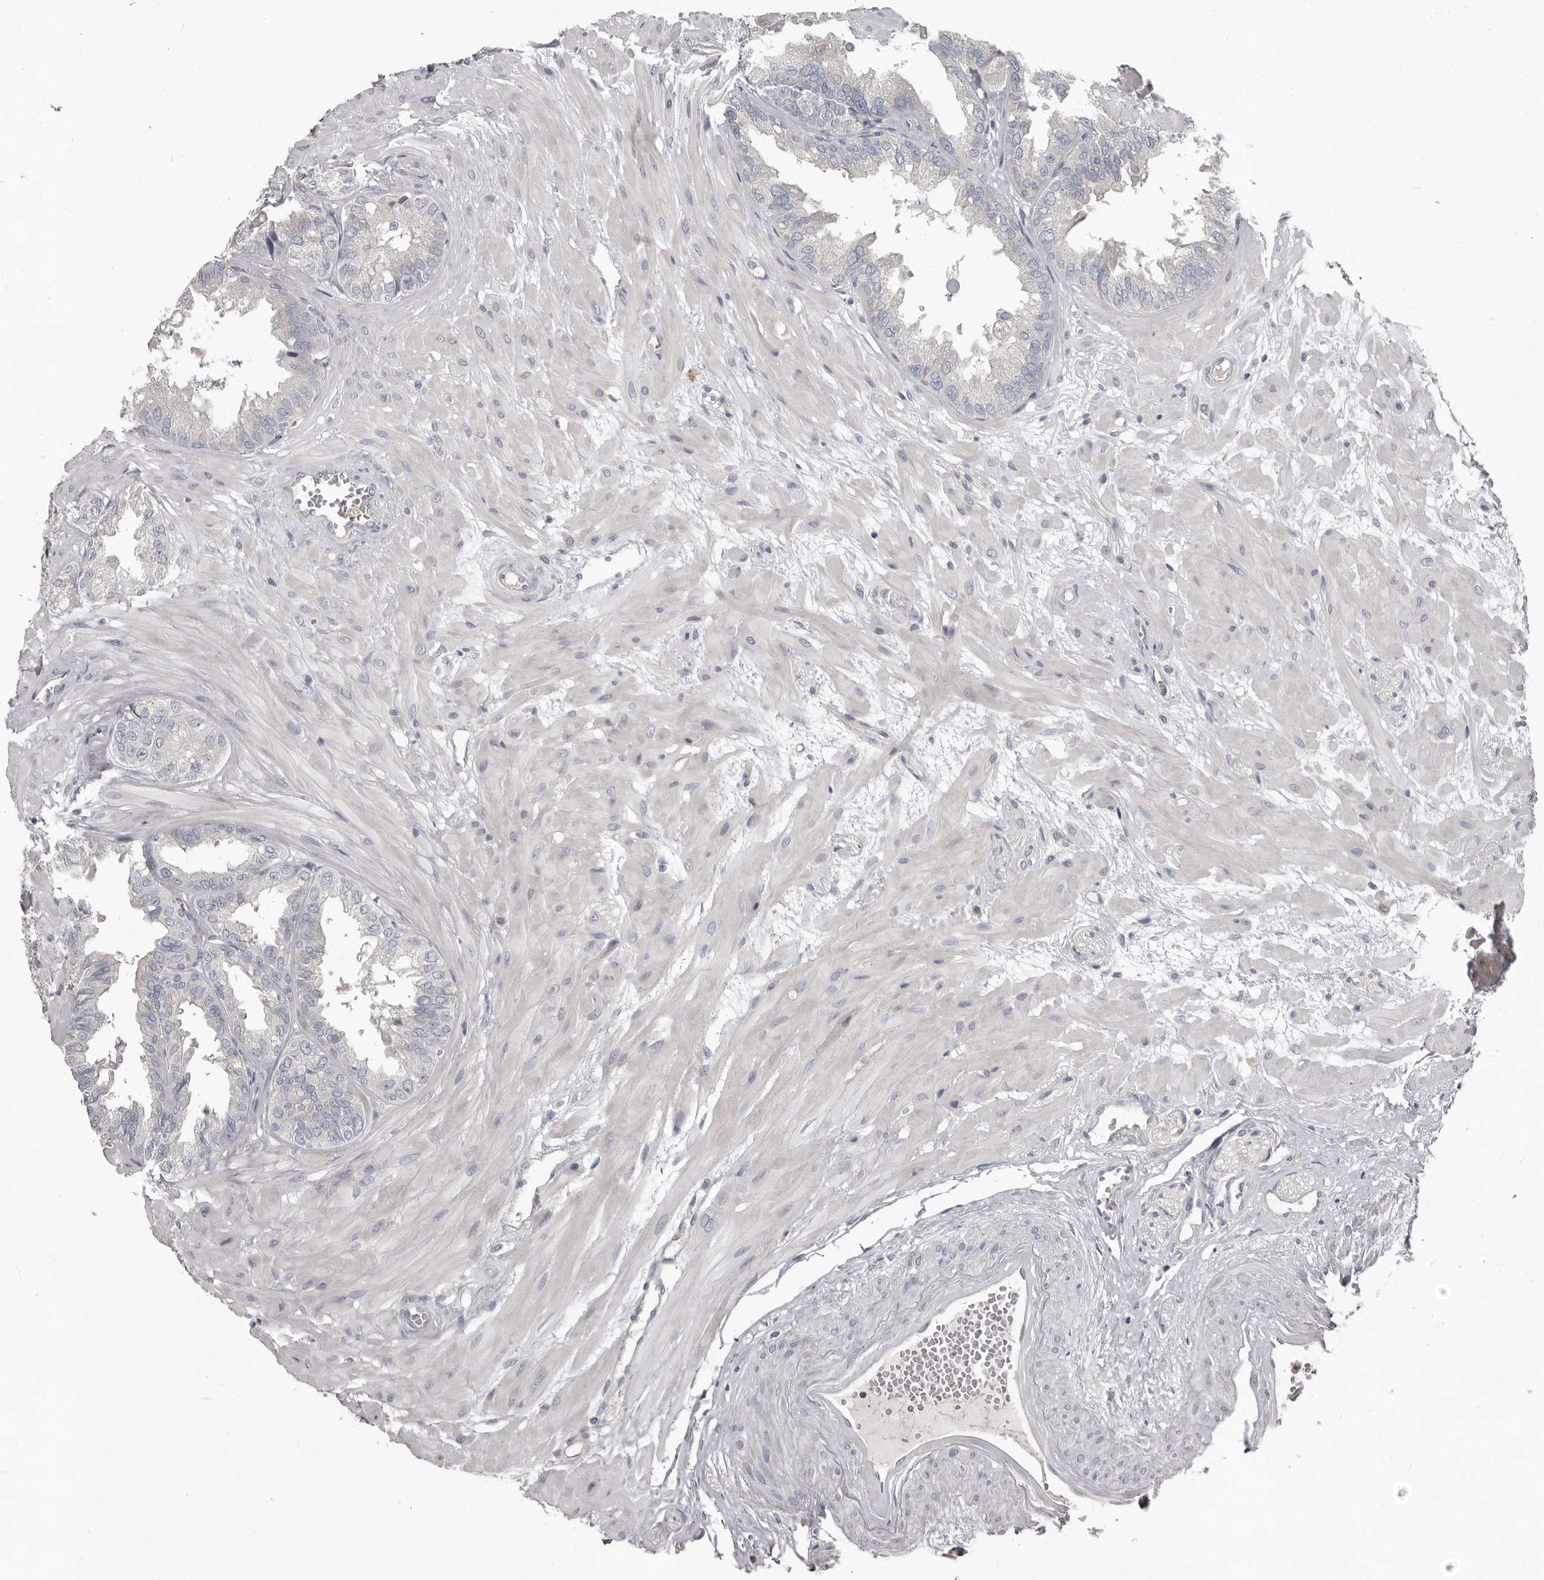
{"staining": {"intensity": "negative", "quantity": "none", "location": "none"}, "tissue": "seminal vesicle", "cell_type": "Glandular cells", "image_type": "normal", "snomed": [{"axis": "morphology", "description": "Normal tissue, NOS"}, {"axis": "topography", "description": "Prostate"}, {"axis": "topography", "description": "Seminal veicle"}], "caption": "Glandular cells are negative for brown protein staining in unremarkable seminal vesicle. Brightfield microscopy of immunohistochemistry (IHC) stained with DAB (brown) and hematoxylin (blue), captured at high magnification.", "gene": "CA6", "patient": {"sex": "male", "age": 51}}